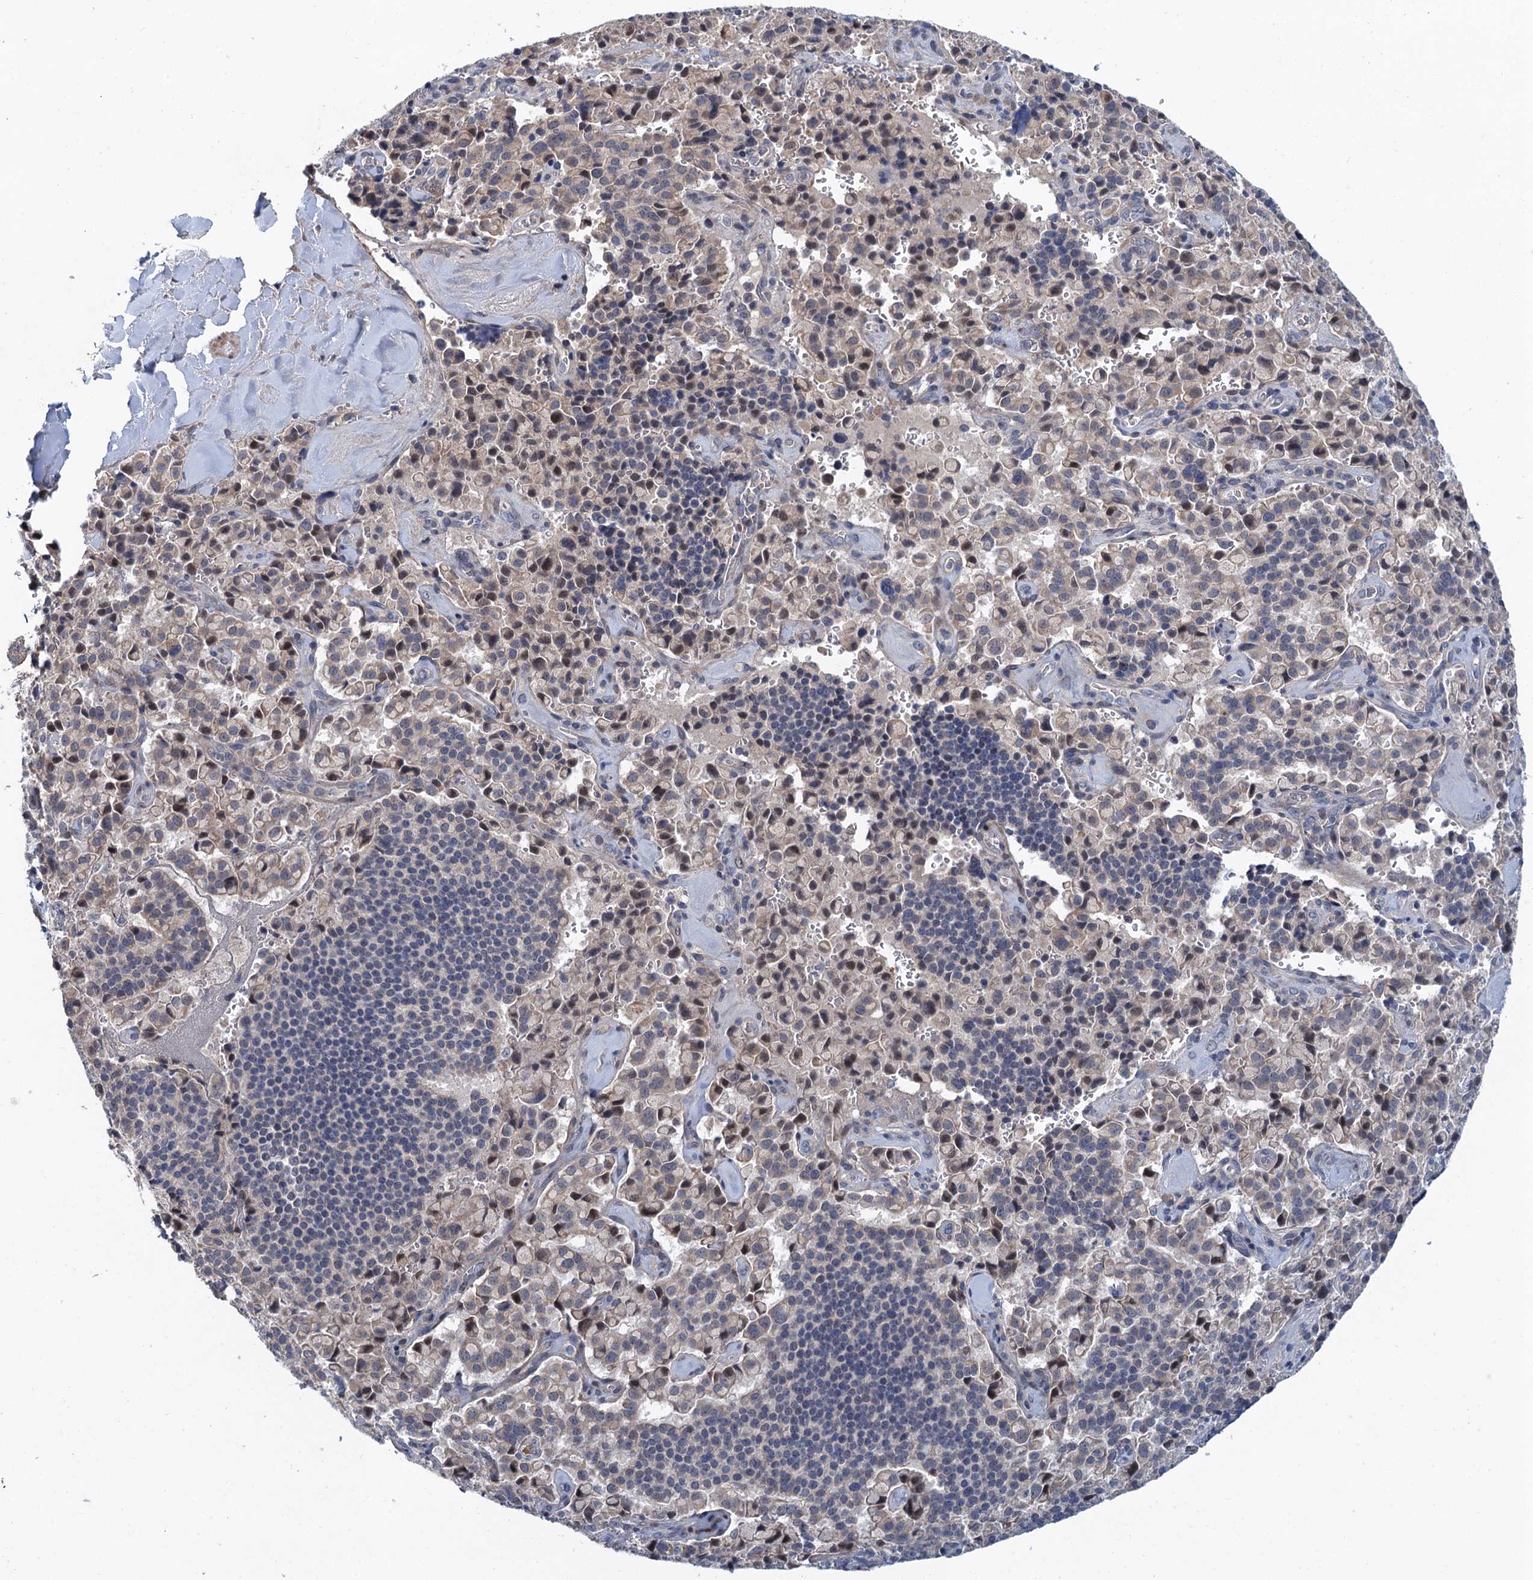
{"staining": {"intensity": "weak", "quantity": "<25%", "location": "nuclear"}, "tissue": "pancreatic cancer", "cell_type": "Tumor cells", "image_type": "cancer", "snomed": [{"axis": "morphology", "description": "Adenocarcinoma, NOS"}, {"axis": "topography", "description": "Pancreas"}], "caption": "There is no significant expression in tumor cells of pancreatic cancer (adenocarcinoma).", "gene": "MDM1", "patient": {"sex": "male", "age": 65}}